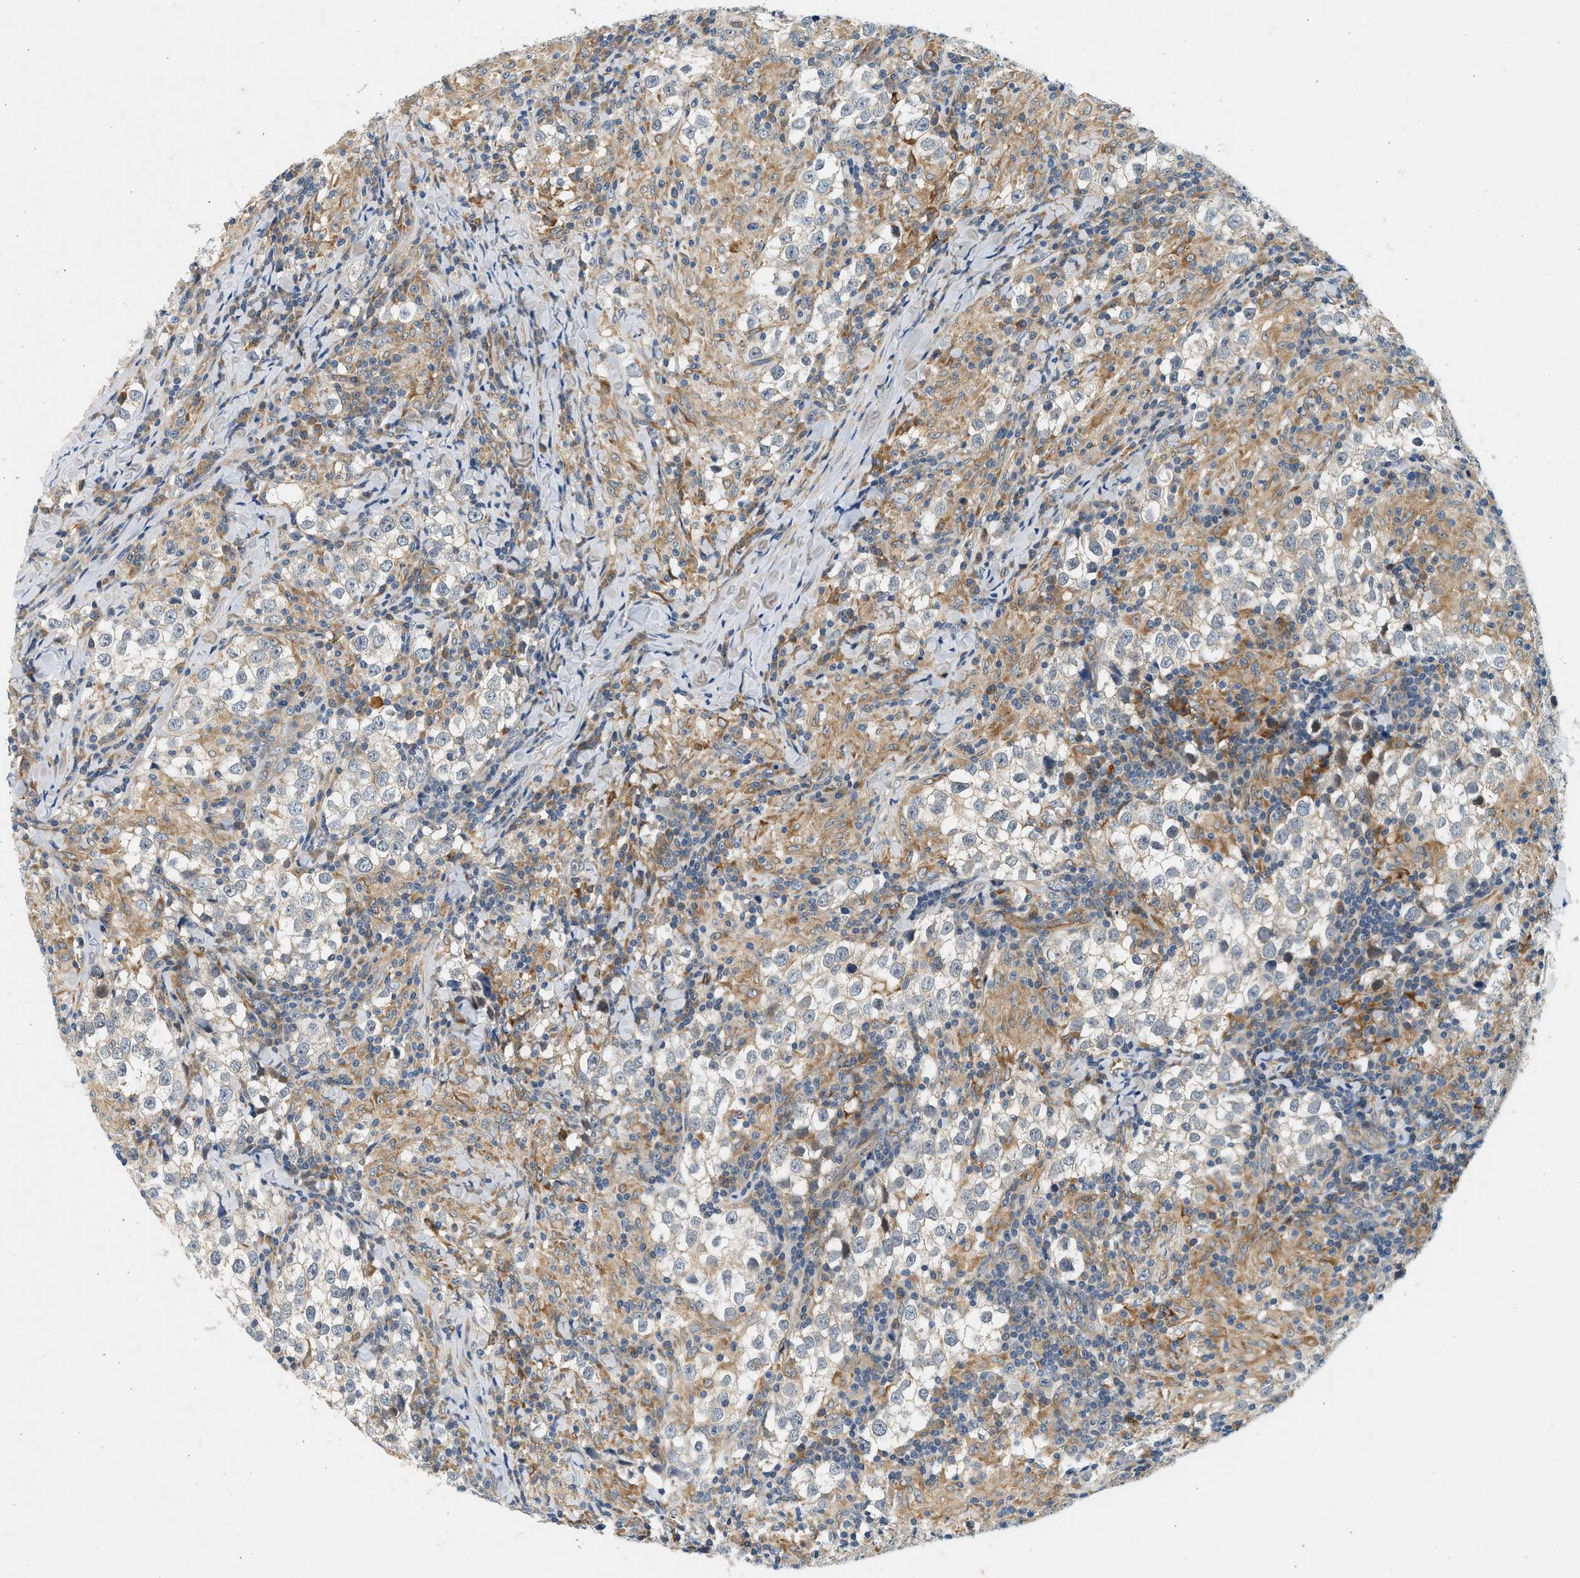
{"staining": {"intensity": "weak", "quantity": "<25%", "location": "cytoplasmic/membranous"}, "tissue": "testis cancer", "cell_type": "Tumor cells", "image_type": "cancer", "snomed": [{"axis": "morphology", "description": "Seminoma, NOS"}, {"axis": "morphology", "description": "Carcinoma, Embryonal, NOS"}, {"axis": "topography", "description": "Testis"}], "caption": "Image shows no significant protein positivity in tumor cells of testis cancer (seminoma).", "gene": "KDELR2", "patient": {"sex": "male", "age": 36}}